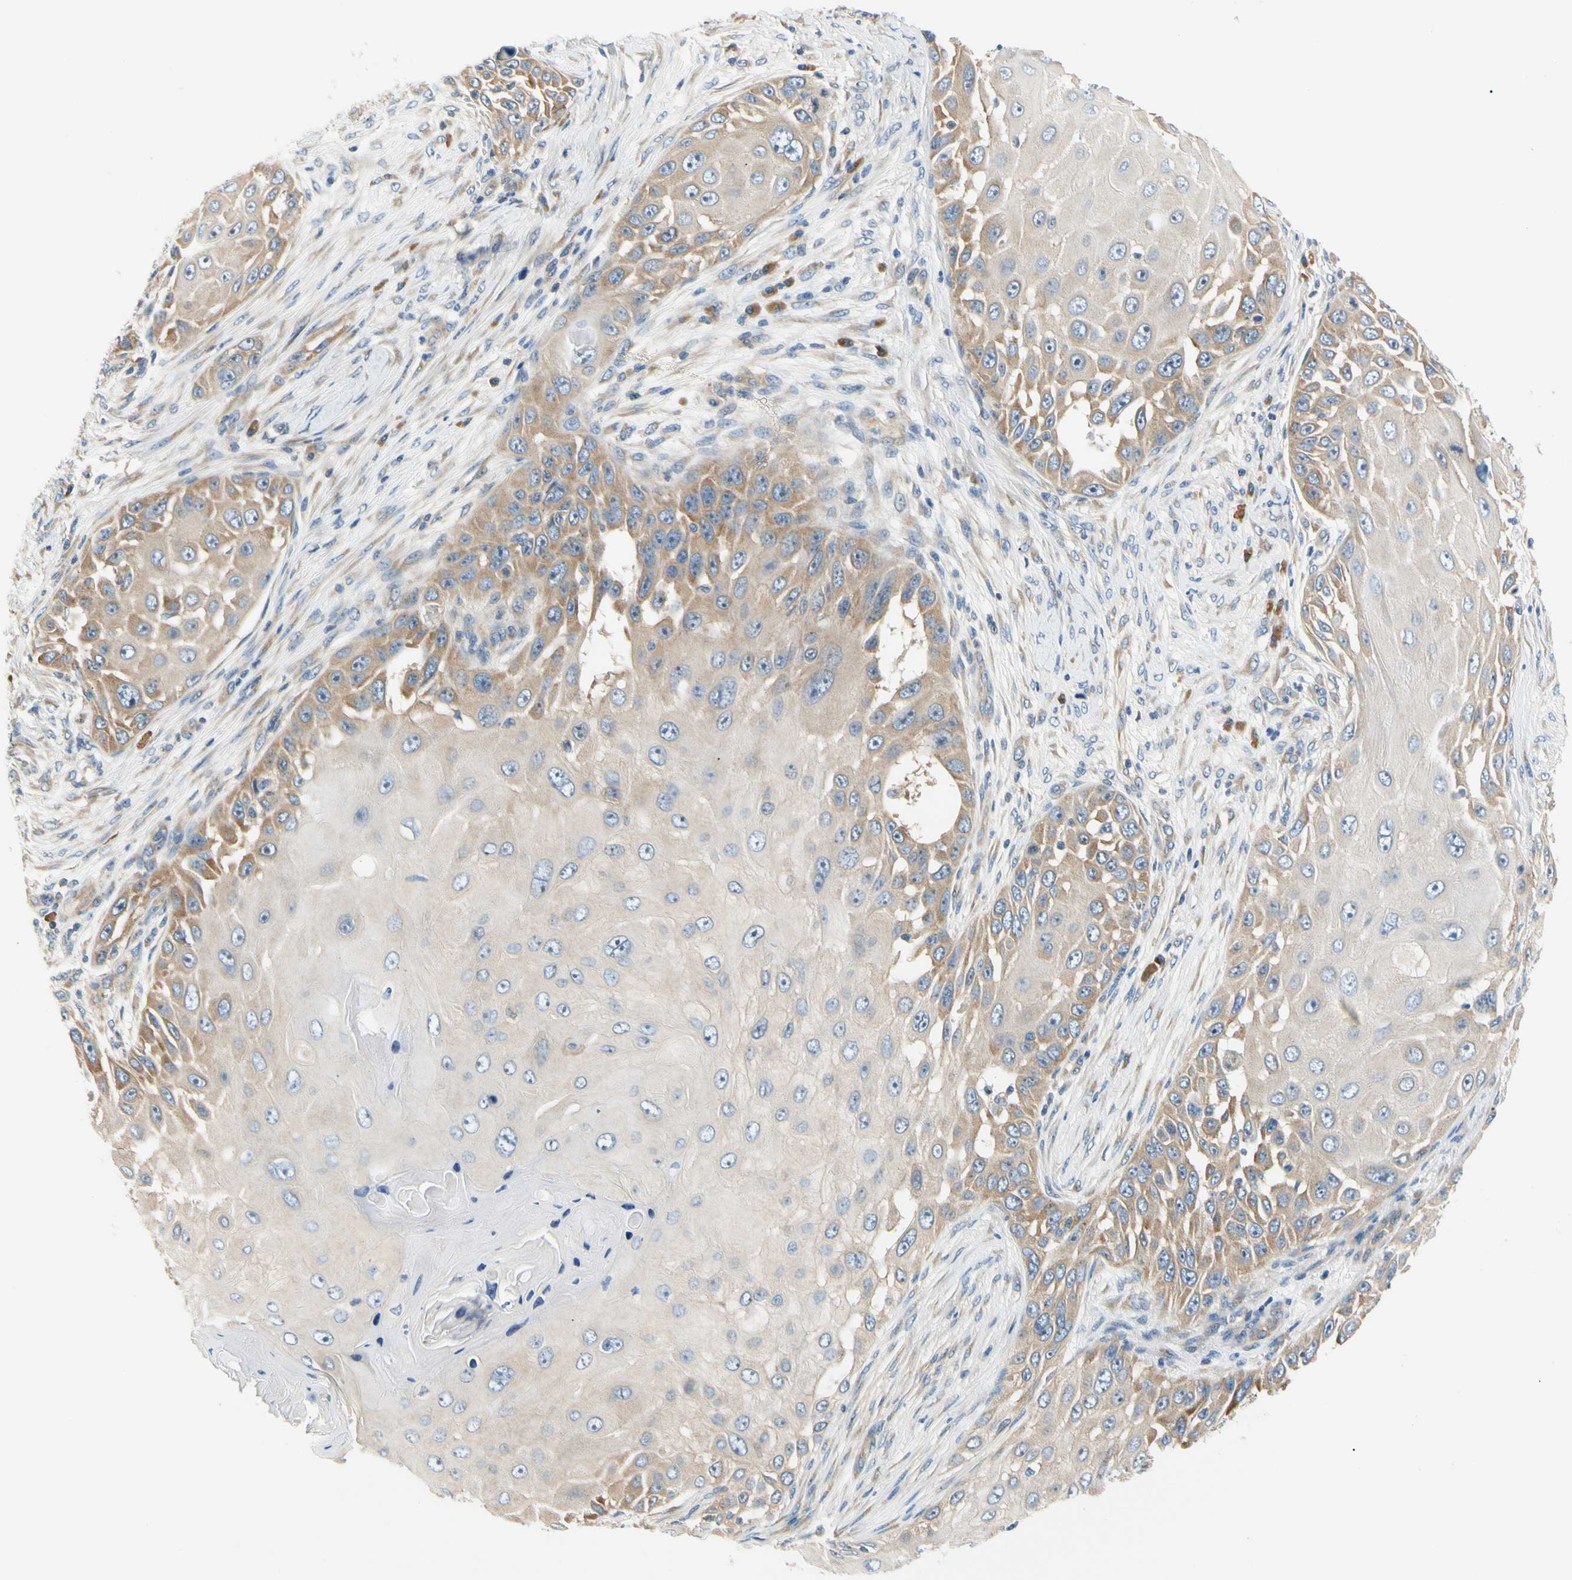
{"staining": {"intensity": "weak", "quantity": ">75%", "location": "cytoplasmic/membranous"}, "tissue": "skin cancer", "cell_type": "Tumor cells", "image_type": "cancer", "snomed": [{"axis": "morphology", "description": "Squamous cell carcinoma, NOS"}, {"axis": "topography", "description": "Skin"}], "caption": "Weak cytoplasmic/membranous protein expression is appreciated in about >75% of tumor cells in skin squamous cell carcinoma.", "gene": "LRRC47", "patient": {"sex": "female", "age": 44}}